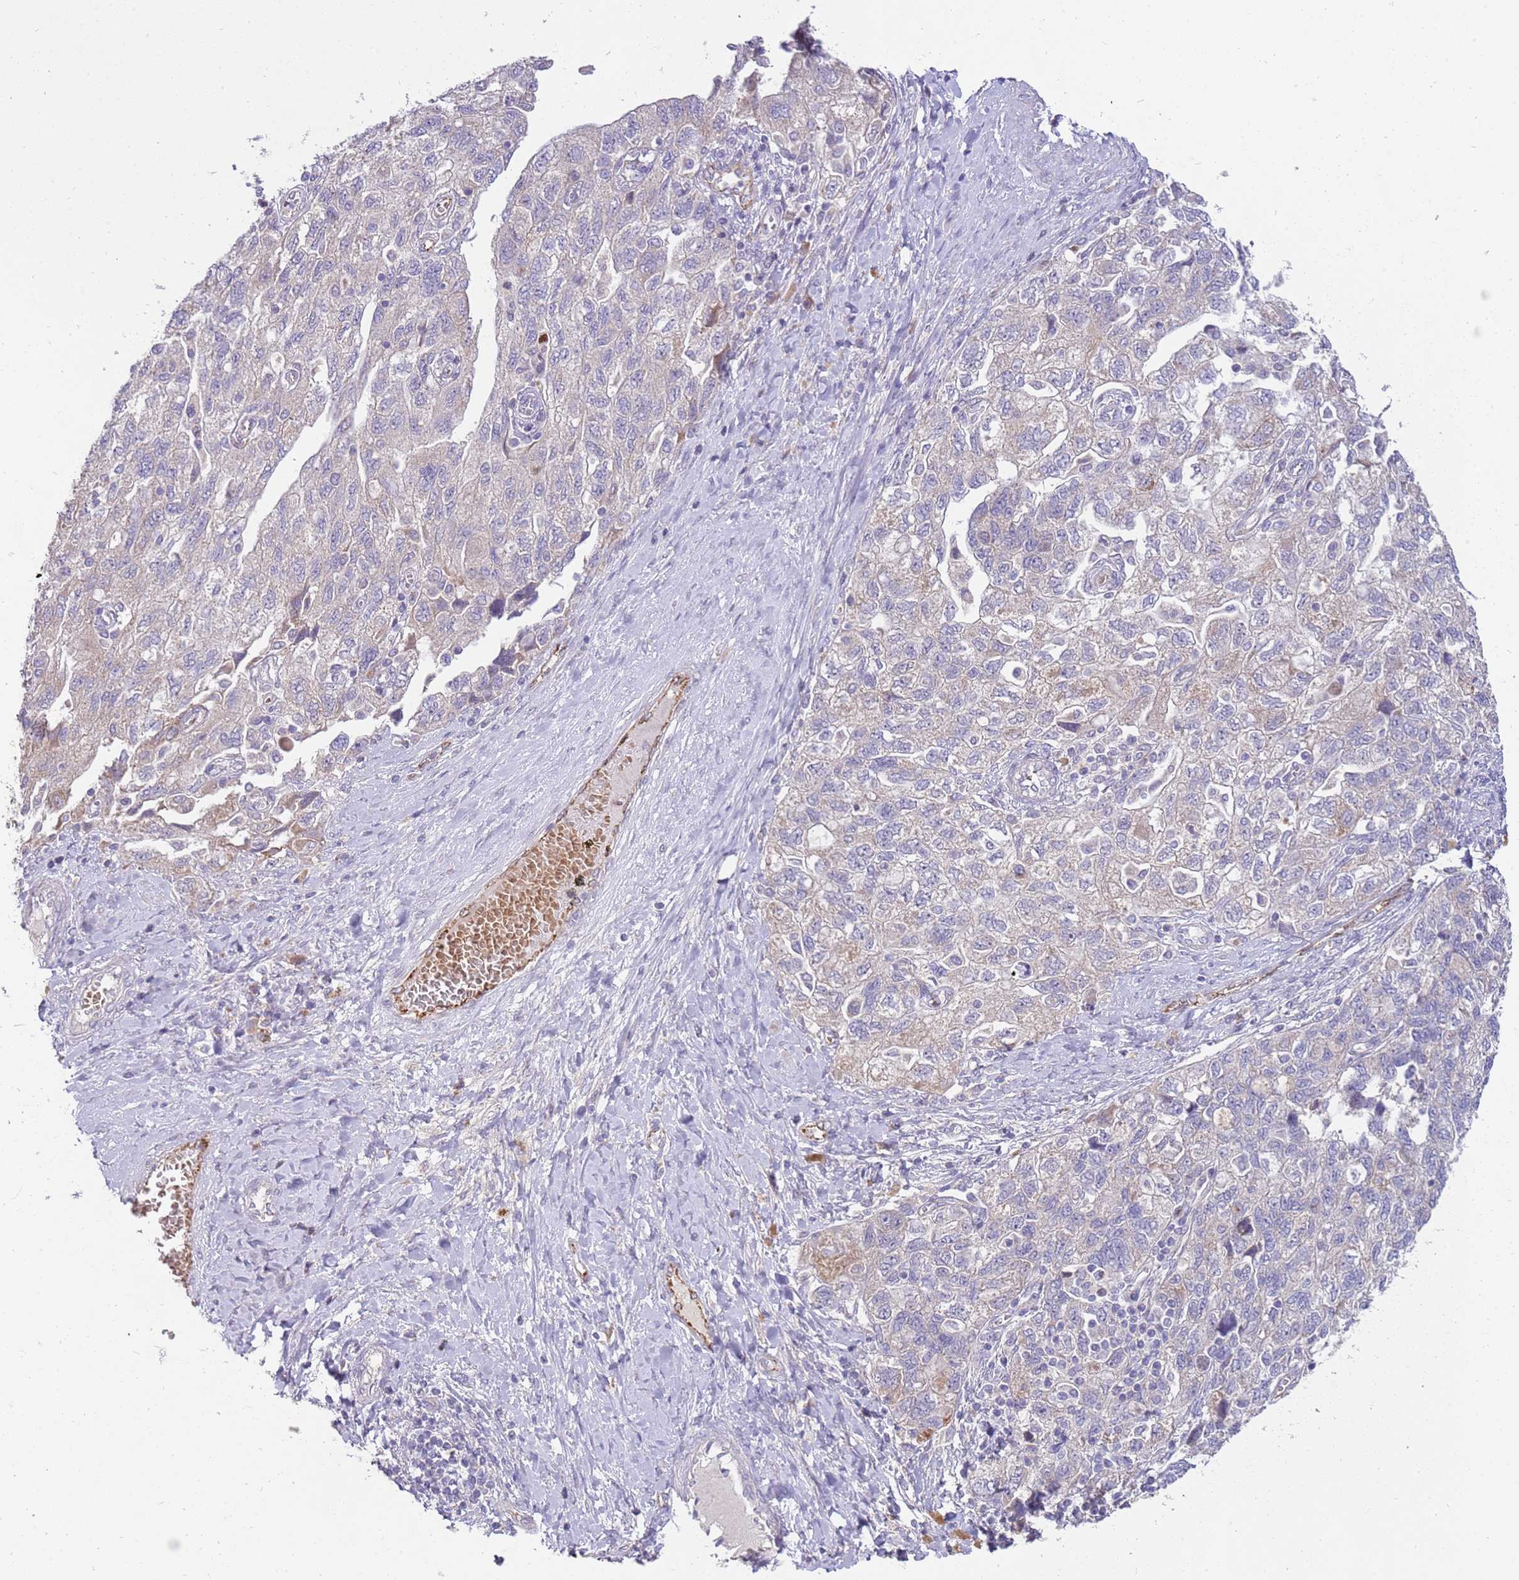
{"staining": {"intensity": "weak", "quantity": "<25%", "location": "cytoplasmic/membranous"}, "tissue": "ovarian cancer", "cell_type": "Tumor cells", "image_type": "cancer", "snomed": [{"axis": "morphology", "description": "Carcinoma, NOS"}, {"axis": "morphology", "description": "Cystadenocarcinoma, serous, NOS"}, {"axis": "topography", "description": "Ovary"}], "caption": "Tumor cells show no significant staining in ovarian cancer (serous cystadenocarcinoma).", "gene": "NMUR2", "patient": {"sex": "female", "age": 69}}